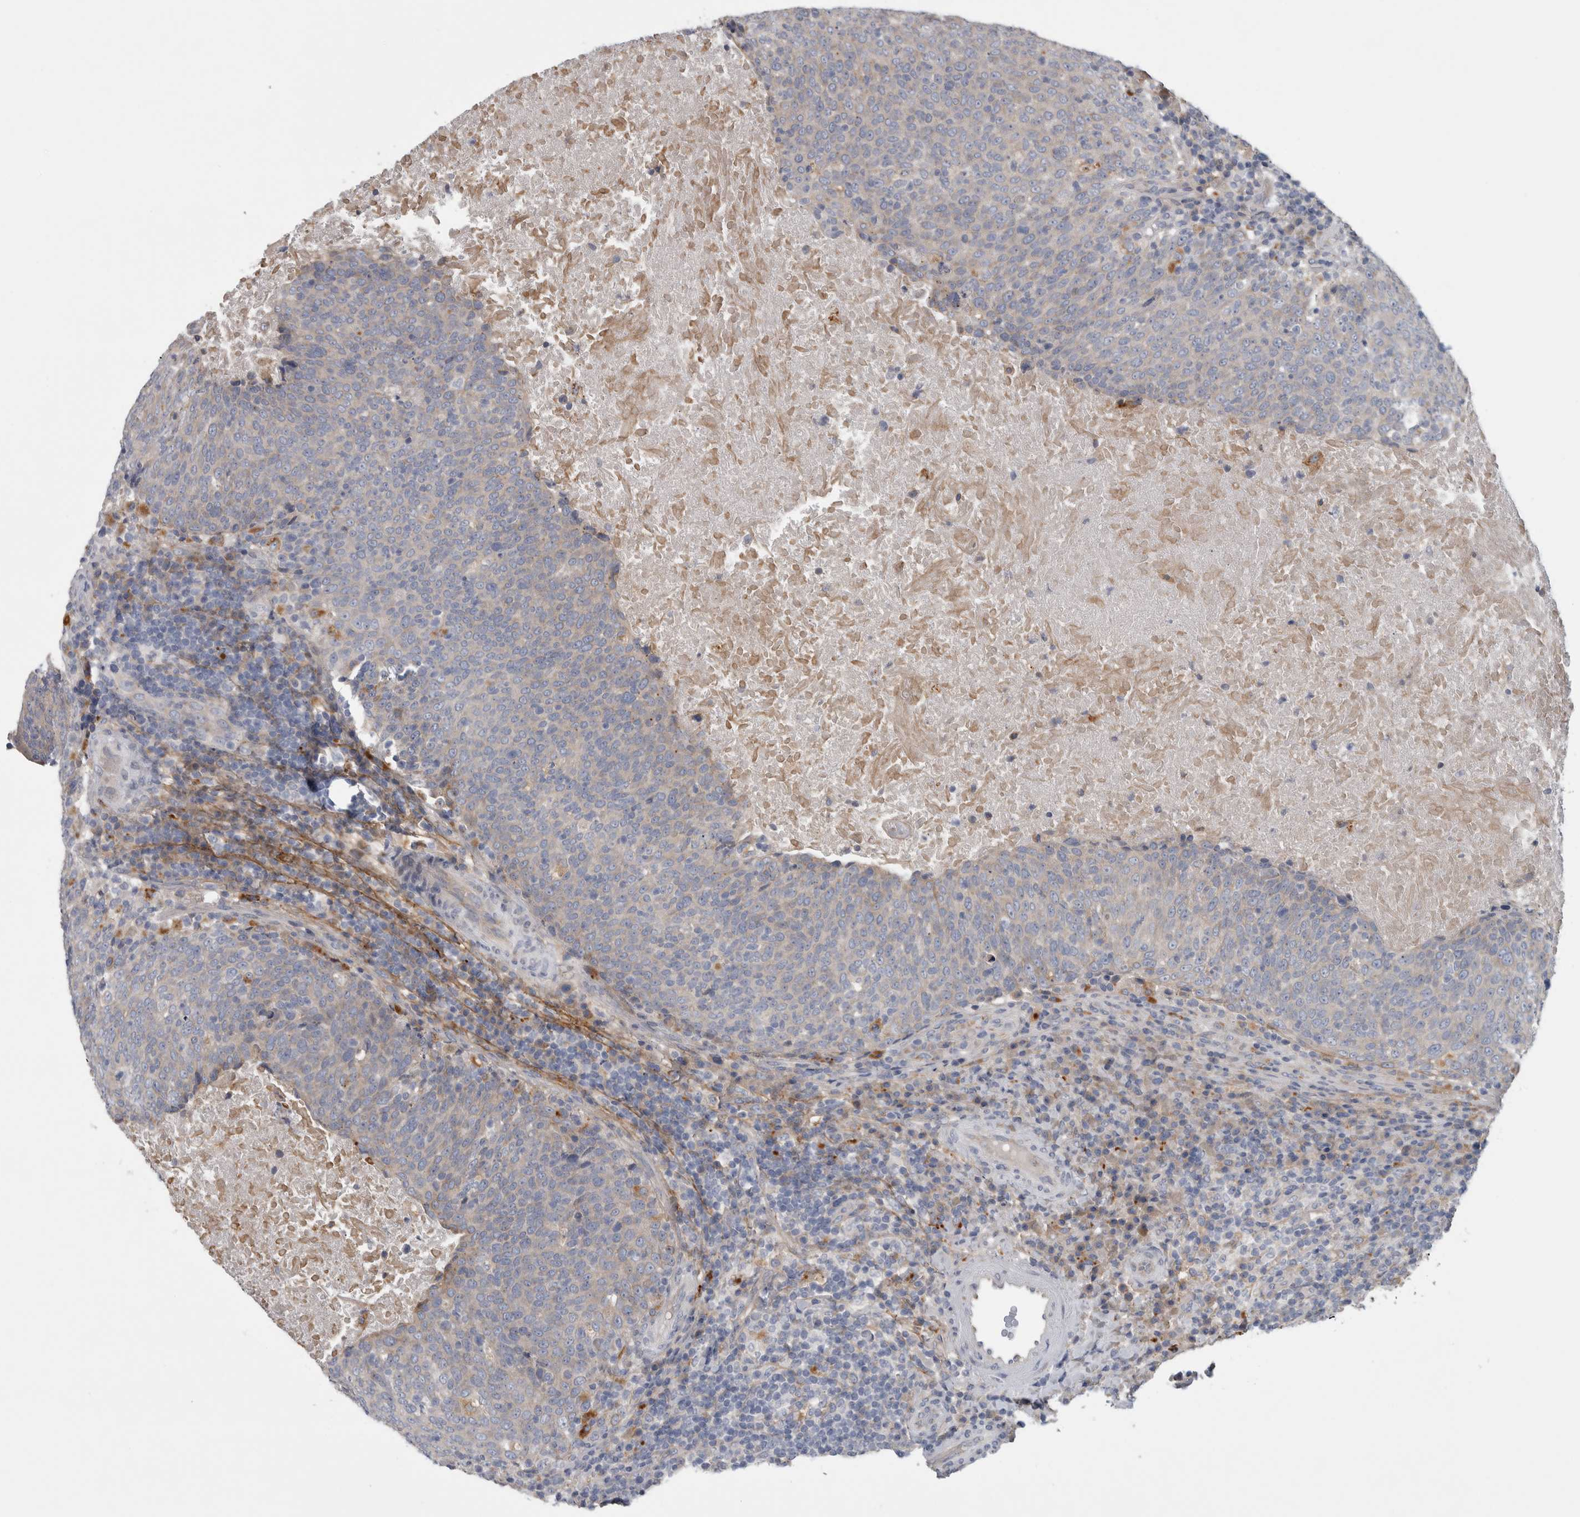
{"staining": {"intensity": "negative", "quantity": "none", "location": "none"}, "tissue": "head and neck cancer", "cell_type": "Tumor cells", "image_type": "cancer", "snomed": [{"axis": "morphology", "description": "Squamous cell carcinoma, NOS"}, {"axis": "morphology", "description": "Squamous cell carcinoma, metastatic, NOS"}, {"axis": "topography", "description": "Lymph node"}, {"axis": "topography", "description": "Head-Neck"}], "caption": "The histopathology image shows no significant expression in tumor cells of head and neck cancer (metastatic squamous cell carcinoma).", "gene": "ATXN2", "patient": {"sex": "male", "age": 62}}